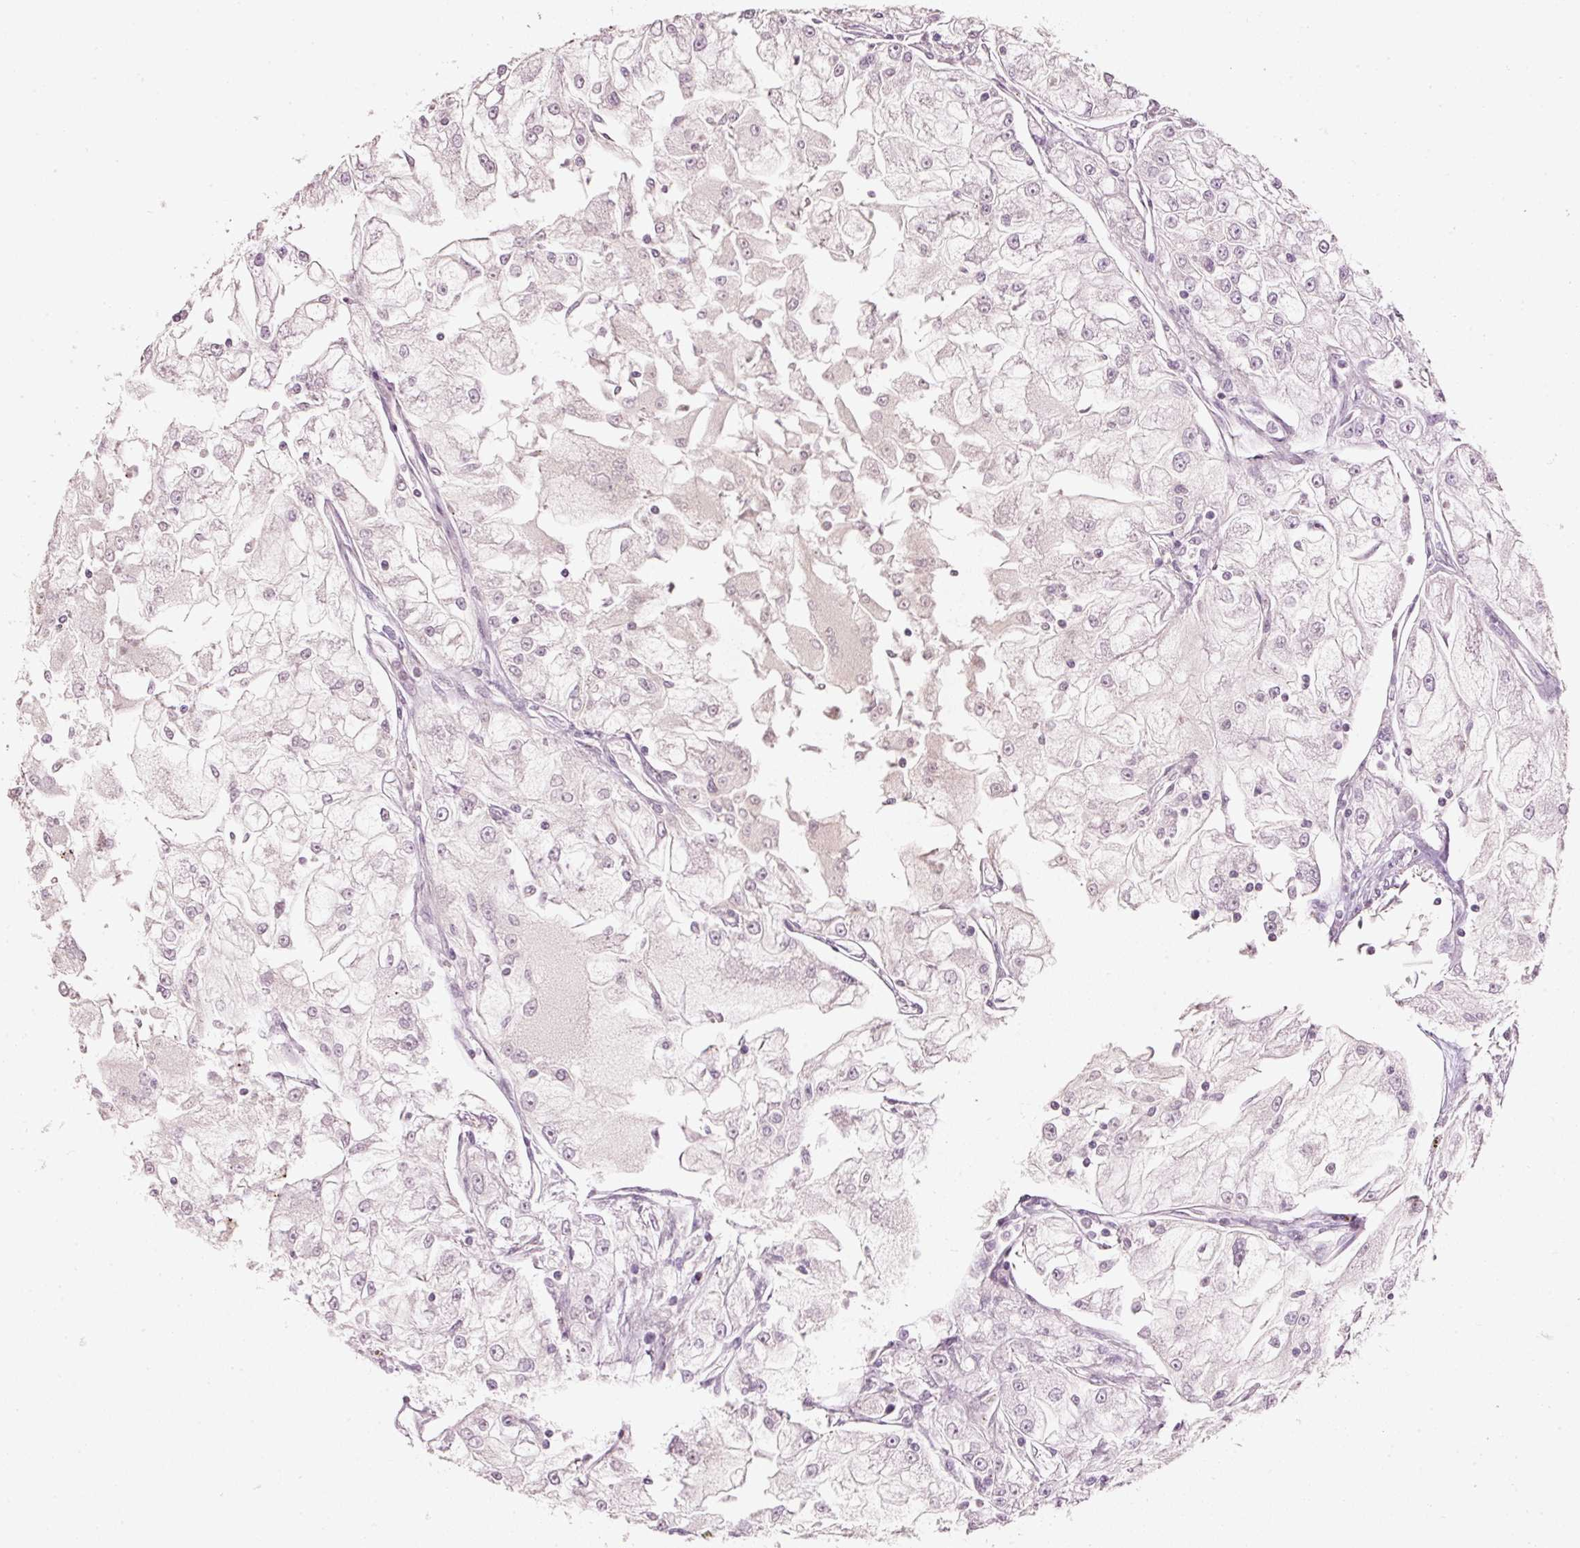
{"staining": {"intensity": "negative", "quantity": "none", "location": "none"}, "tissue": "renal cancer", "cell_type": "Tumor cells", "image_type": "cancer", "snomed": [{"axis": "morphology", "description": "Adenocarcinoma, NOS"}, {"axis": "topography", "description": "Kidney"}], "caption": "DAB (3,3'-diaminobenzidine) immunohistochemical staining of adenocarcinoma (renal) displays no significant expression in tumor cells.", "gene": "TOB2", "patient": {"sex": "female", "age": 72}}